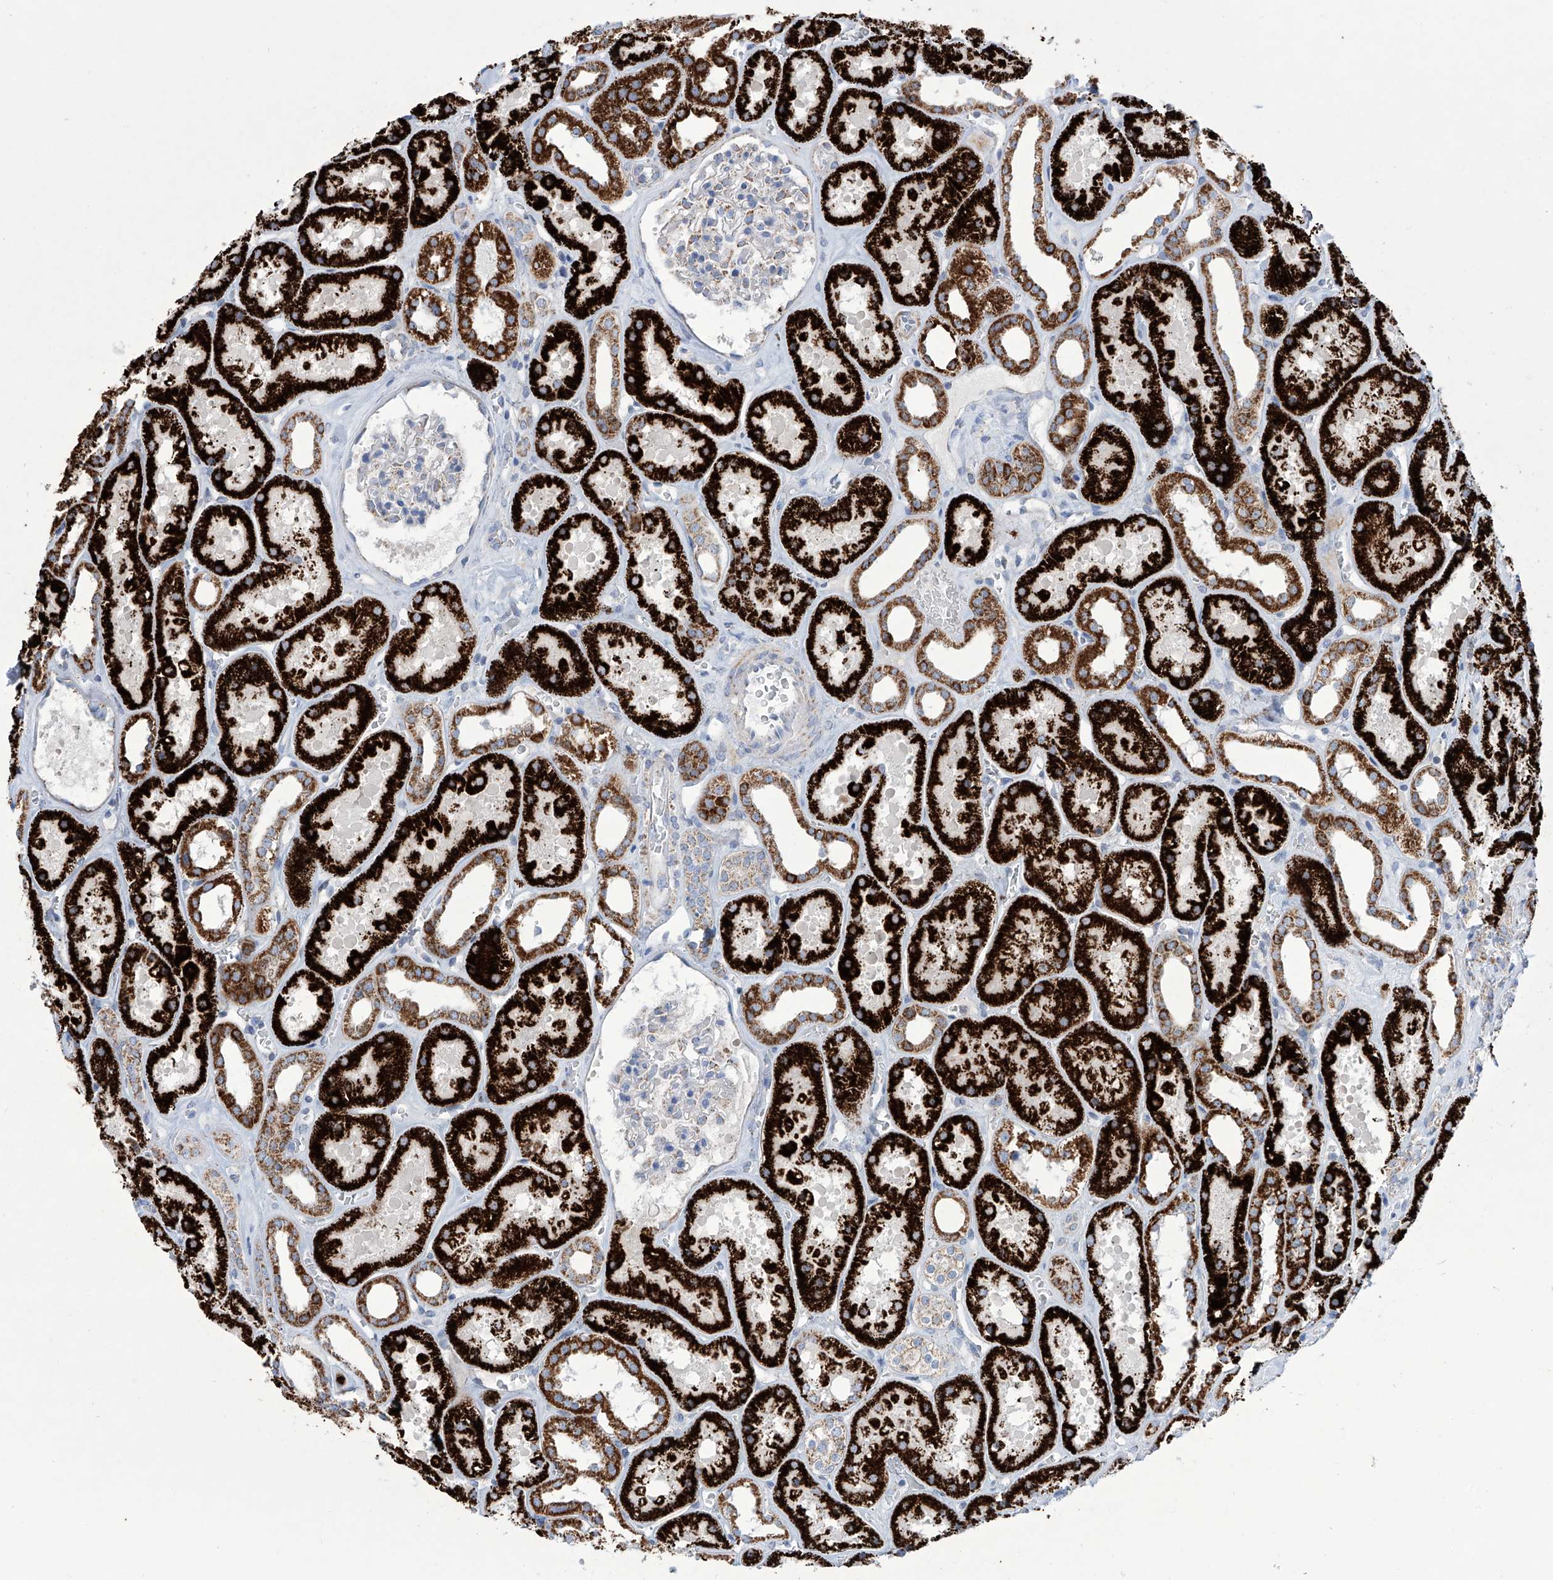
{"staining": {"intensity": "weak", "quantity": "<25%", "location": "cytoplasmic/membranous"}, "tissue": "kidney", "cell_type": "Cells in glomeruli", "image_type": "normal", "snomed": [{"axis": "morphology", "description": "Normal tissue, NOS"}, {"axis": "topography", "description": "Kidney"}], "caption": "DAB immunohistochemical staining of normal human kidney demonstrates no significant positivity in cells in glomeruli.", "gene": "ALDH6A1", "patient": {"sex": "female", "age": 41}}